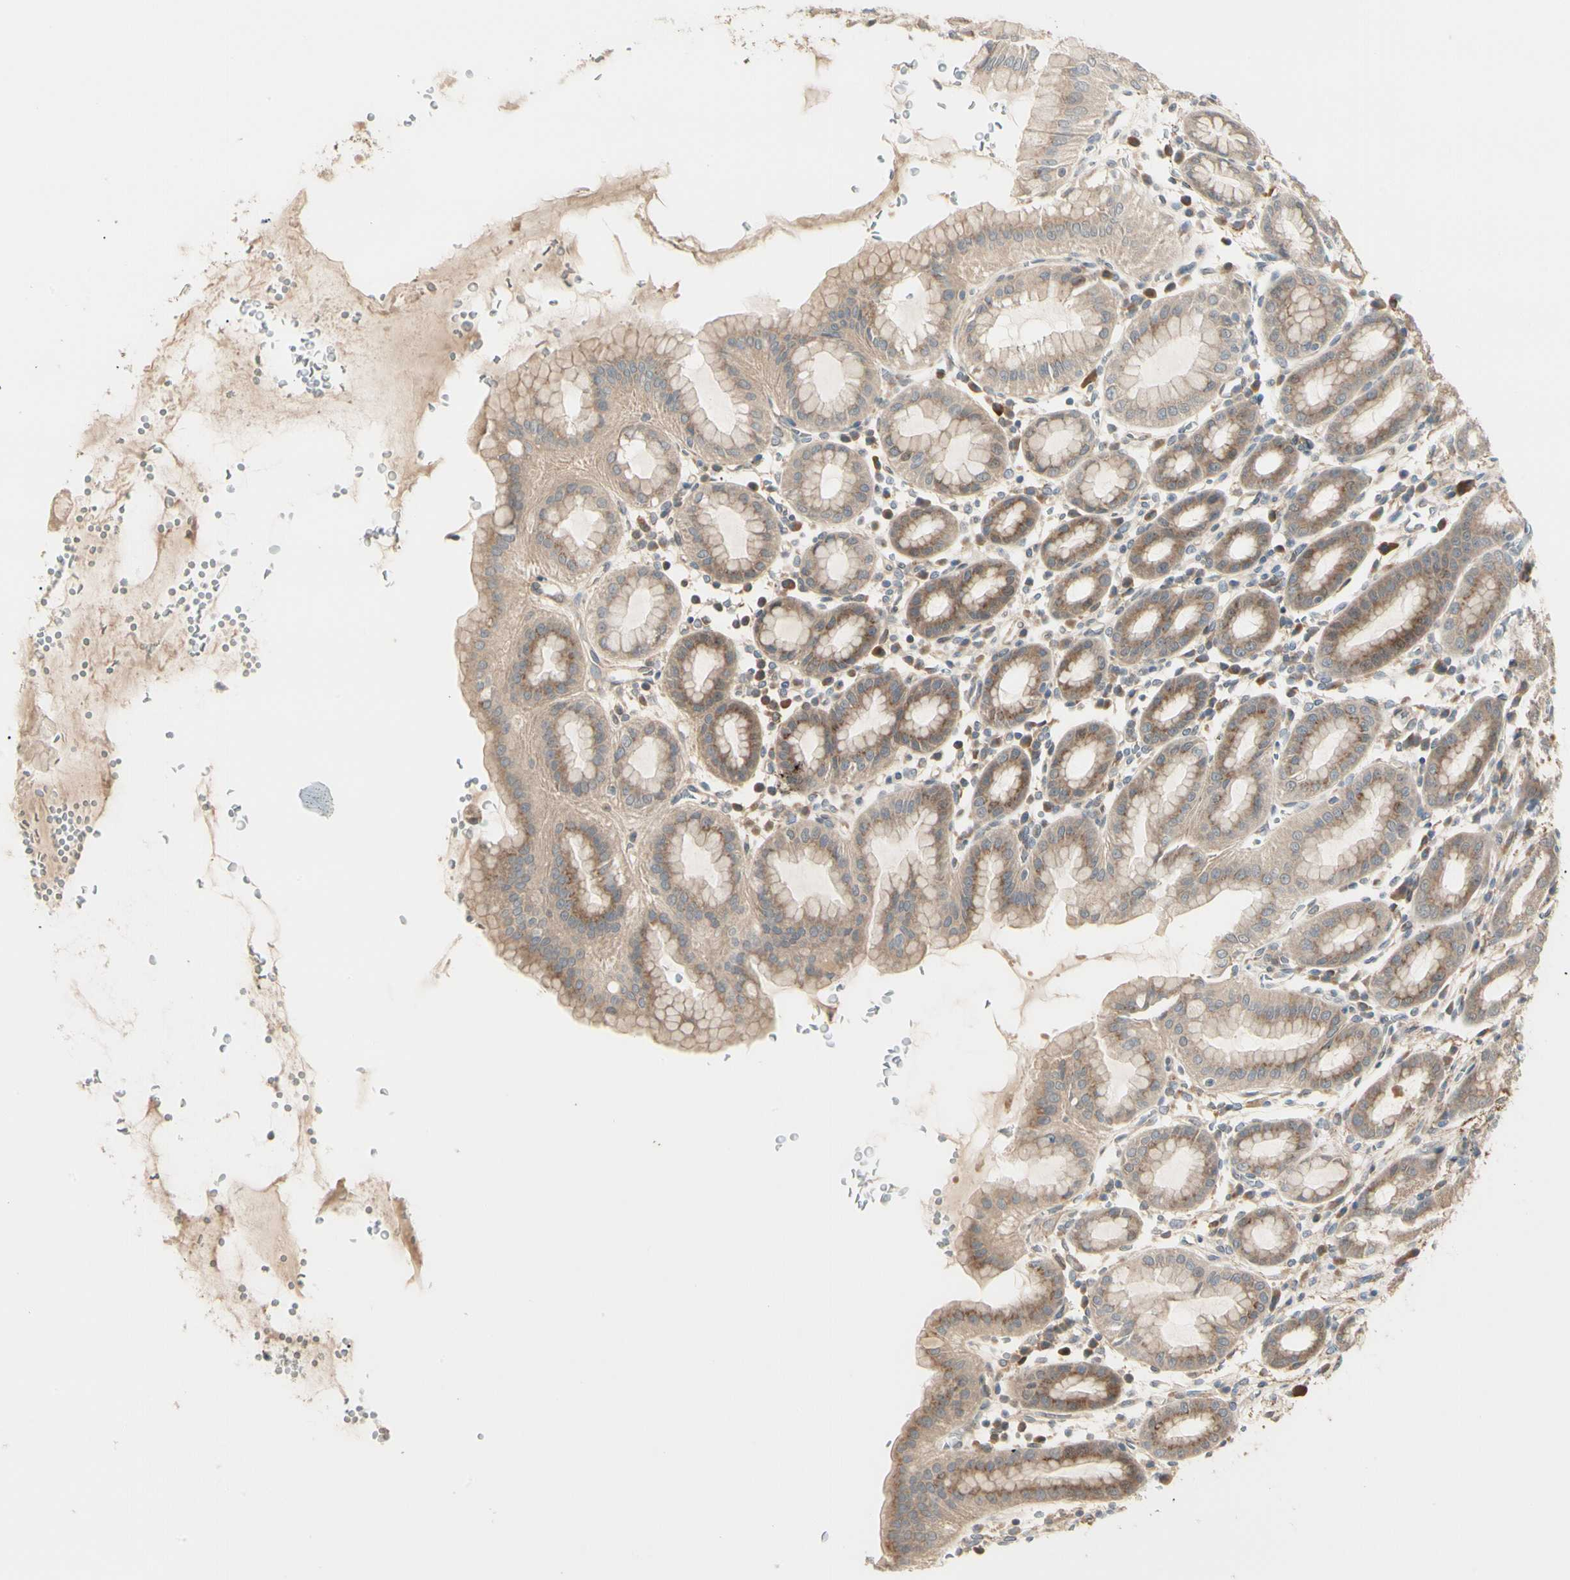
{"staining": {"intensity": "moderate", "quantity": ">75%", "location": "cytoplasmic/membranous"}, "tissue": "stomach", "cell_type": "Glandular cells", "image_type": "normal", "snomed": [{"axis": "morphology", "description": "Normal tissue, NOS"}, {"axis": "topography", "description": "Stomach, upper"}], "caption": "An immunohistochemistry (IHC) photomicrograph of benign tissue is shown. Protein staining in brown highlights moderate cytoplasmic/membranous positivity in stomach within glandular cells.", "gene": "F2R", "patient": {"sex": "male", "age": 68}}